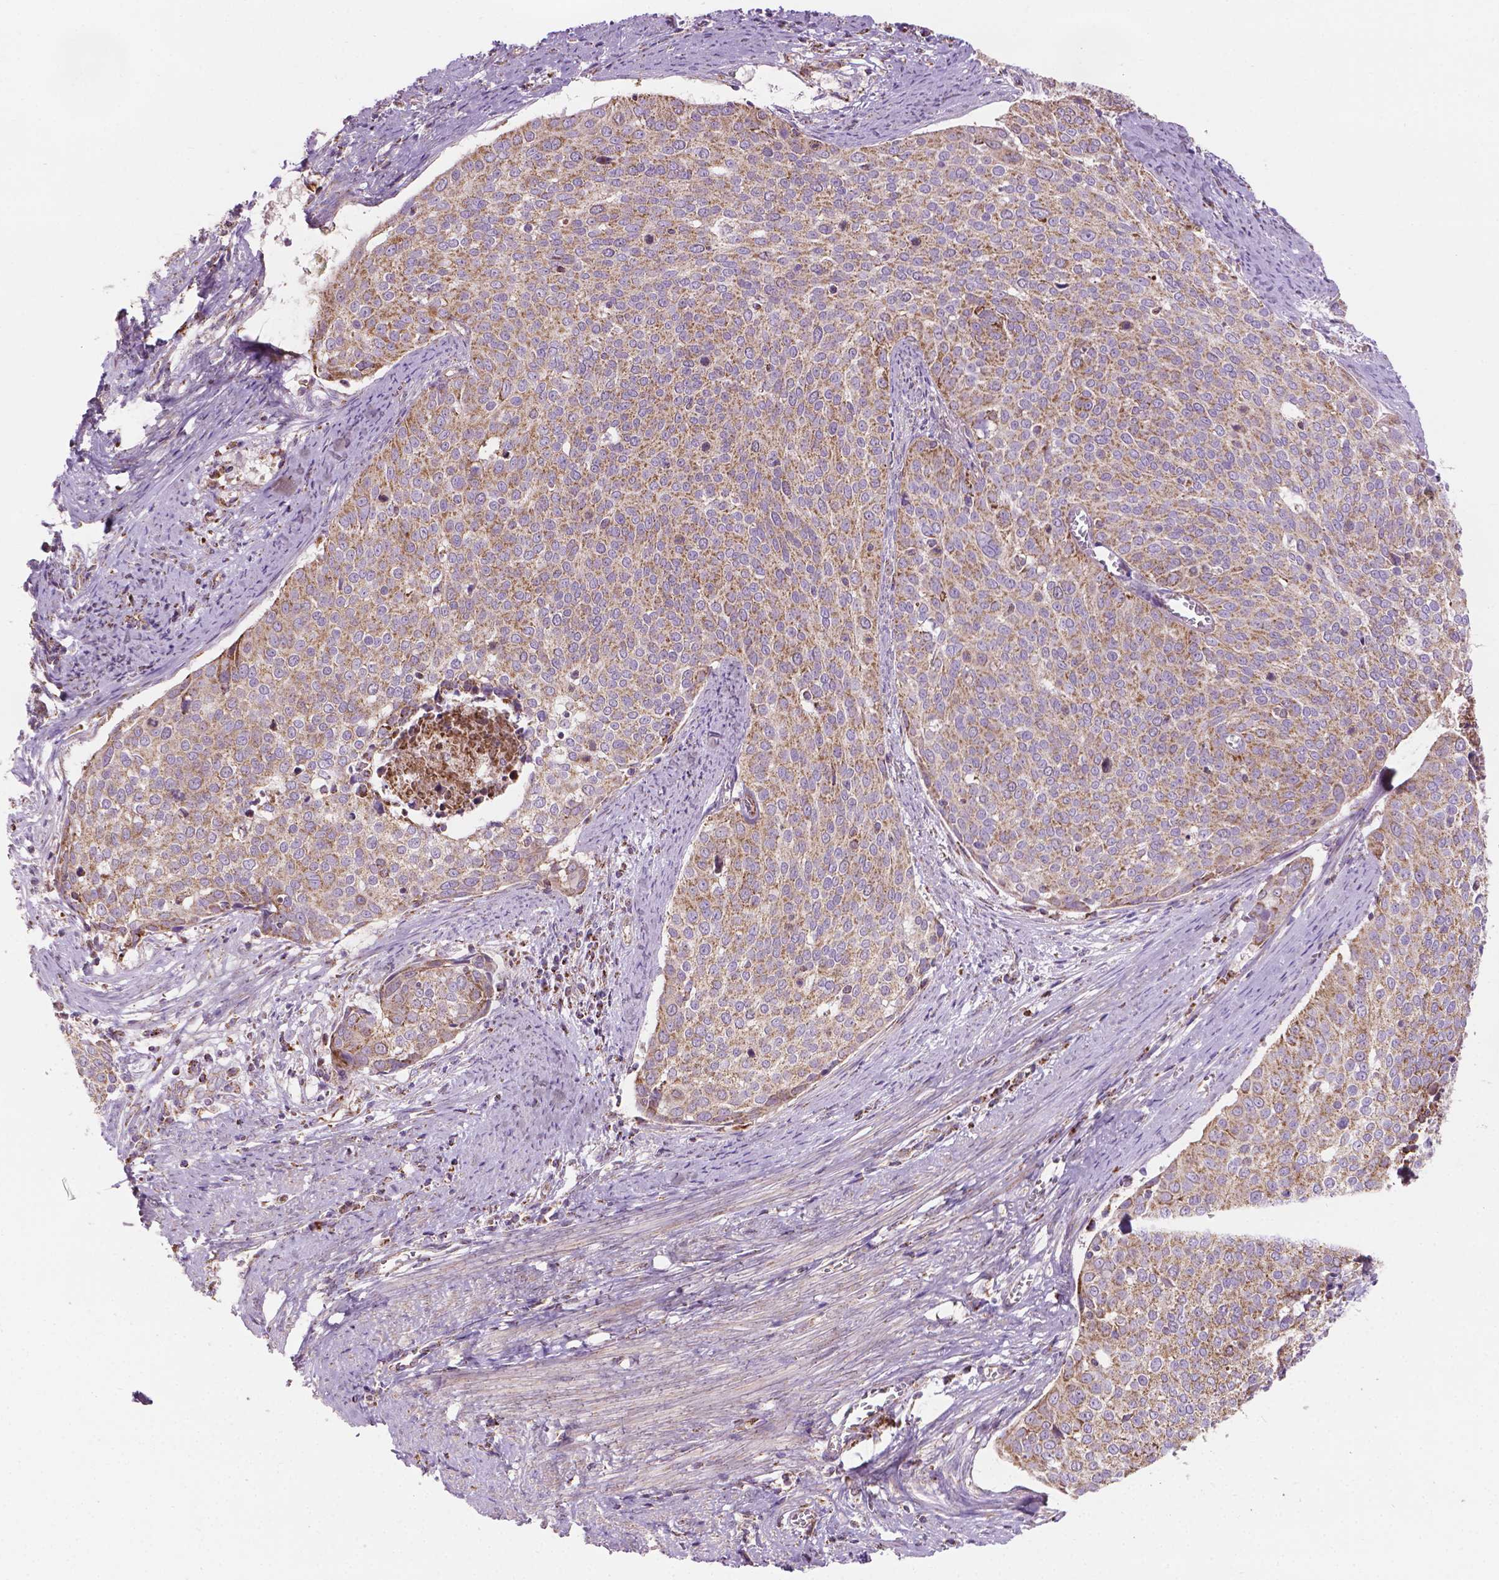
{"staining": {"intensity": "moderate", "quantity": ">75%", "location": "cytoplasmic/membranous"}, "tissue": "cervical cancer", "cell_type": "Tumor cells", "image_type": "cancer", "snomed": [{"axis": "morphology", "description": "Squamous cell carcinoma, NOS"}, {"axis": "topography", "description": "Cervix"}], "caption": "The histopathology image shows immunohistochemical staining of cervical squamous cell carcinoma. There is moderate cytoplasmic/membranous staining is present in about >75% of tumor cells.", "gene": "PIBF1", "patient": {"sex": "female", "age": 39}}